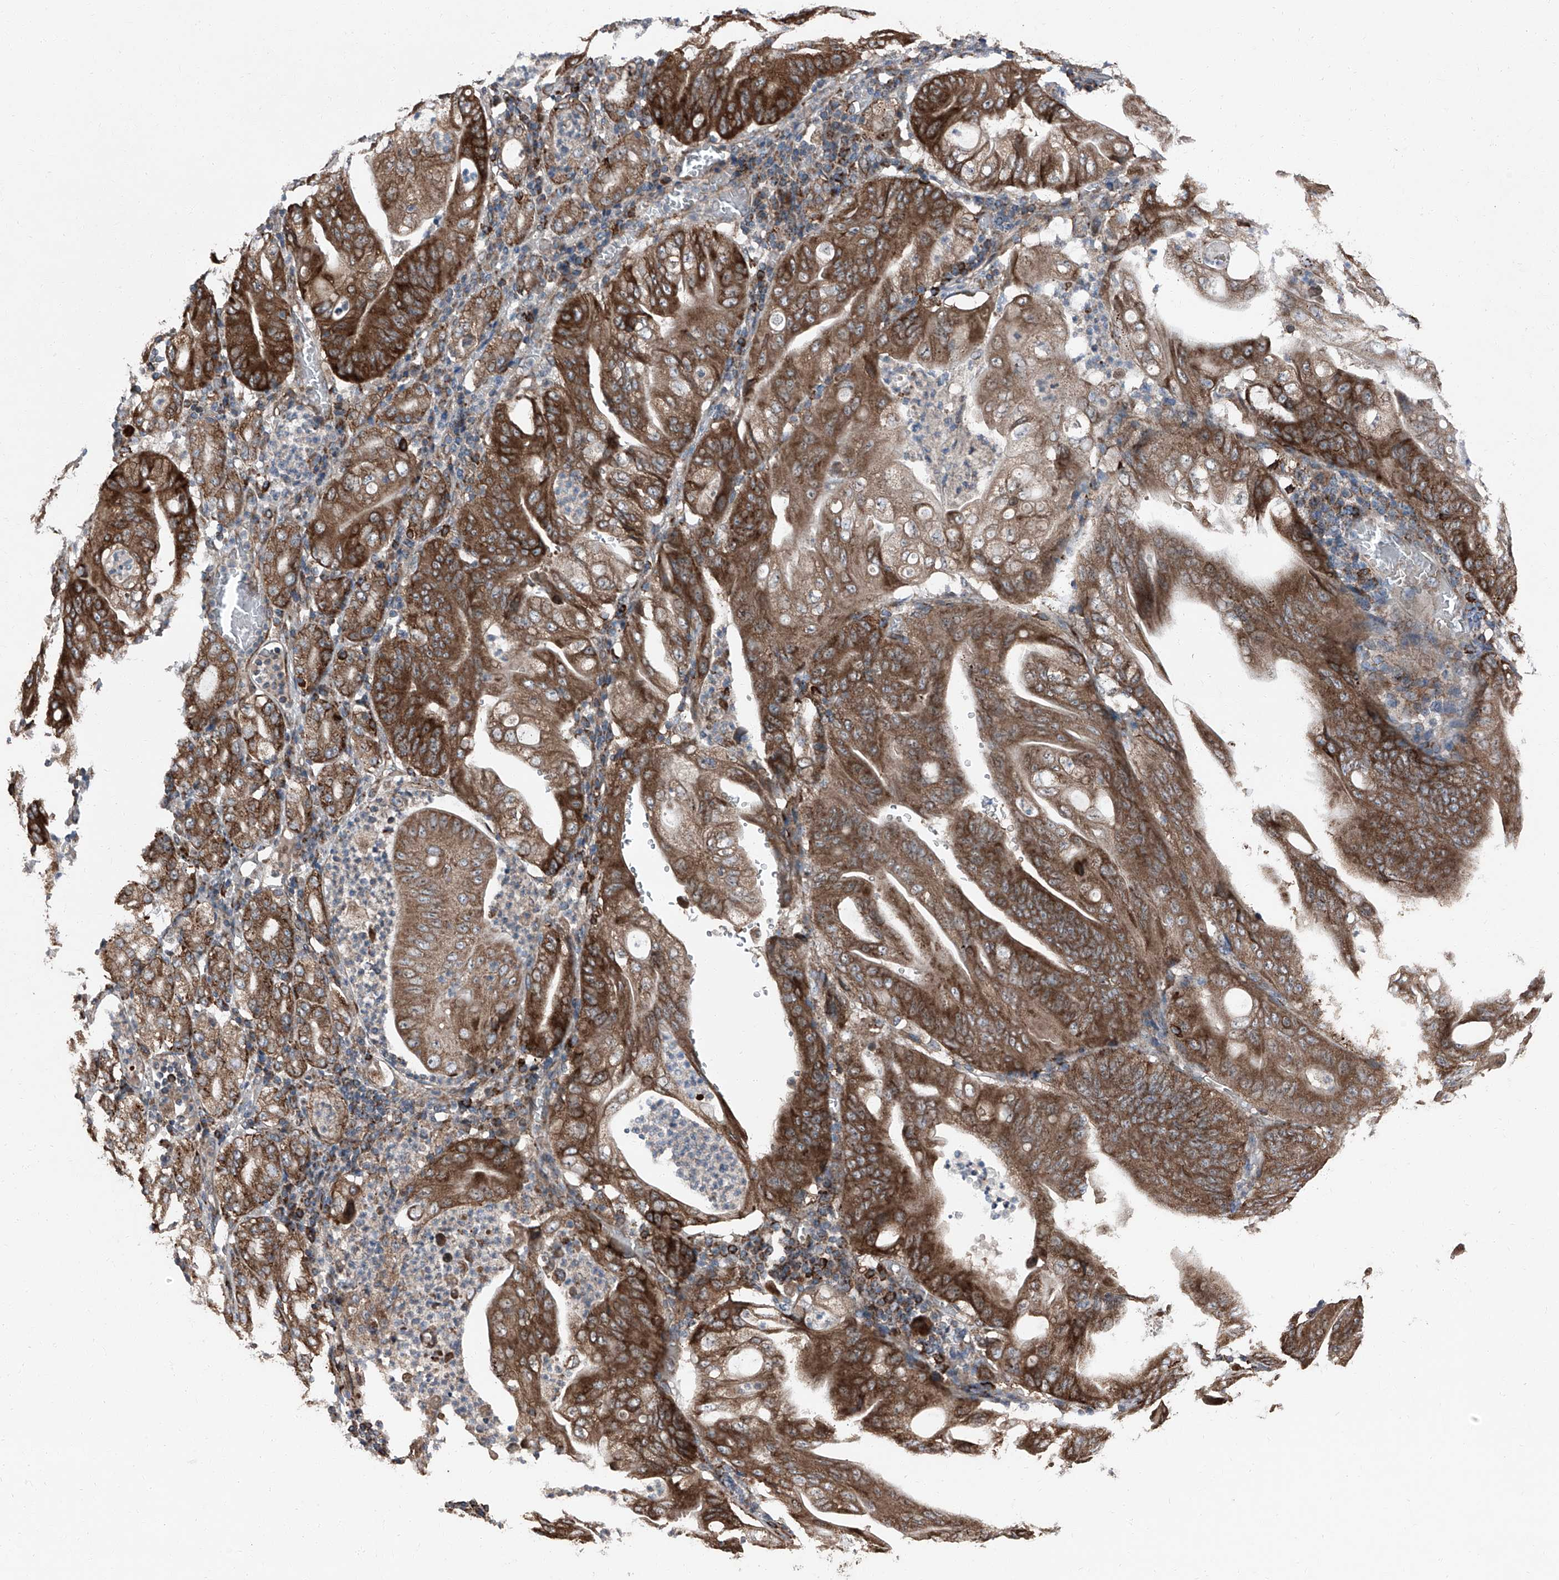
{"staining": {"intensity": "moderate", "quantity": ">75%", "location": "cytoplasmic/membranous"}, "tissue": "stomach cancer", "cell_type": "Tumor cells", "image_type": "cancer", "snomed": [{"axis": "morphology", "description": "Adenocarcinoma, NOS"}, {"axis": "topography", "description": "Stomach"}], "caption": "The image shows staining of stomach cancer, revealing moderate cytoplasmic/membranous protein positivity (brown color) within tumor cells. The staining was performed using DAB (3,3'-diaminobenzidine) to visualize the protein expression in brown, while the nuclei were stained in blue with hematoxylin (Magnification: 20x).", "gene": "LIMK1", "patient": {"sex": "female", "age": 73}}